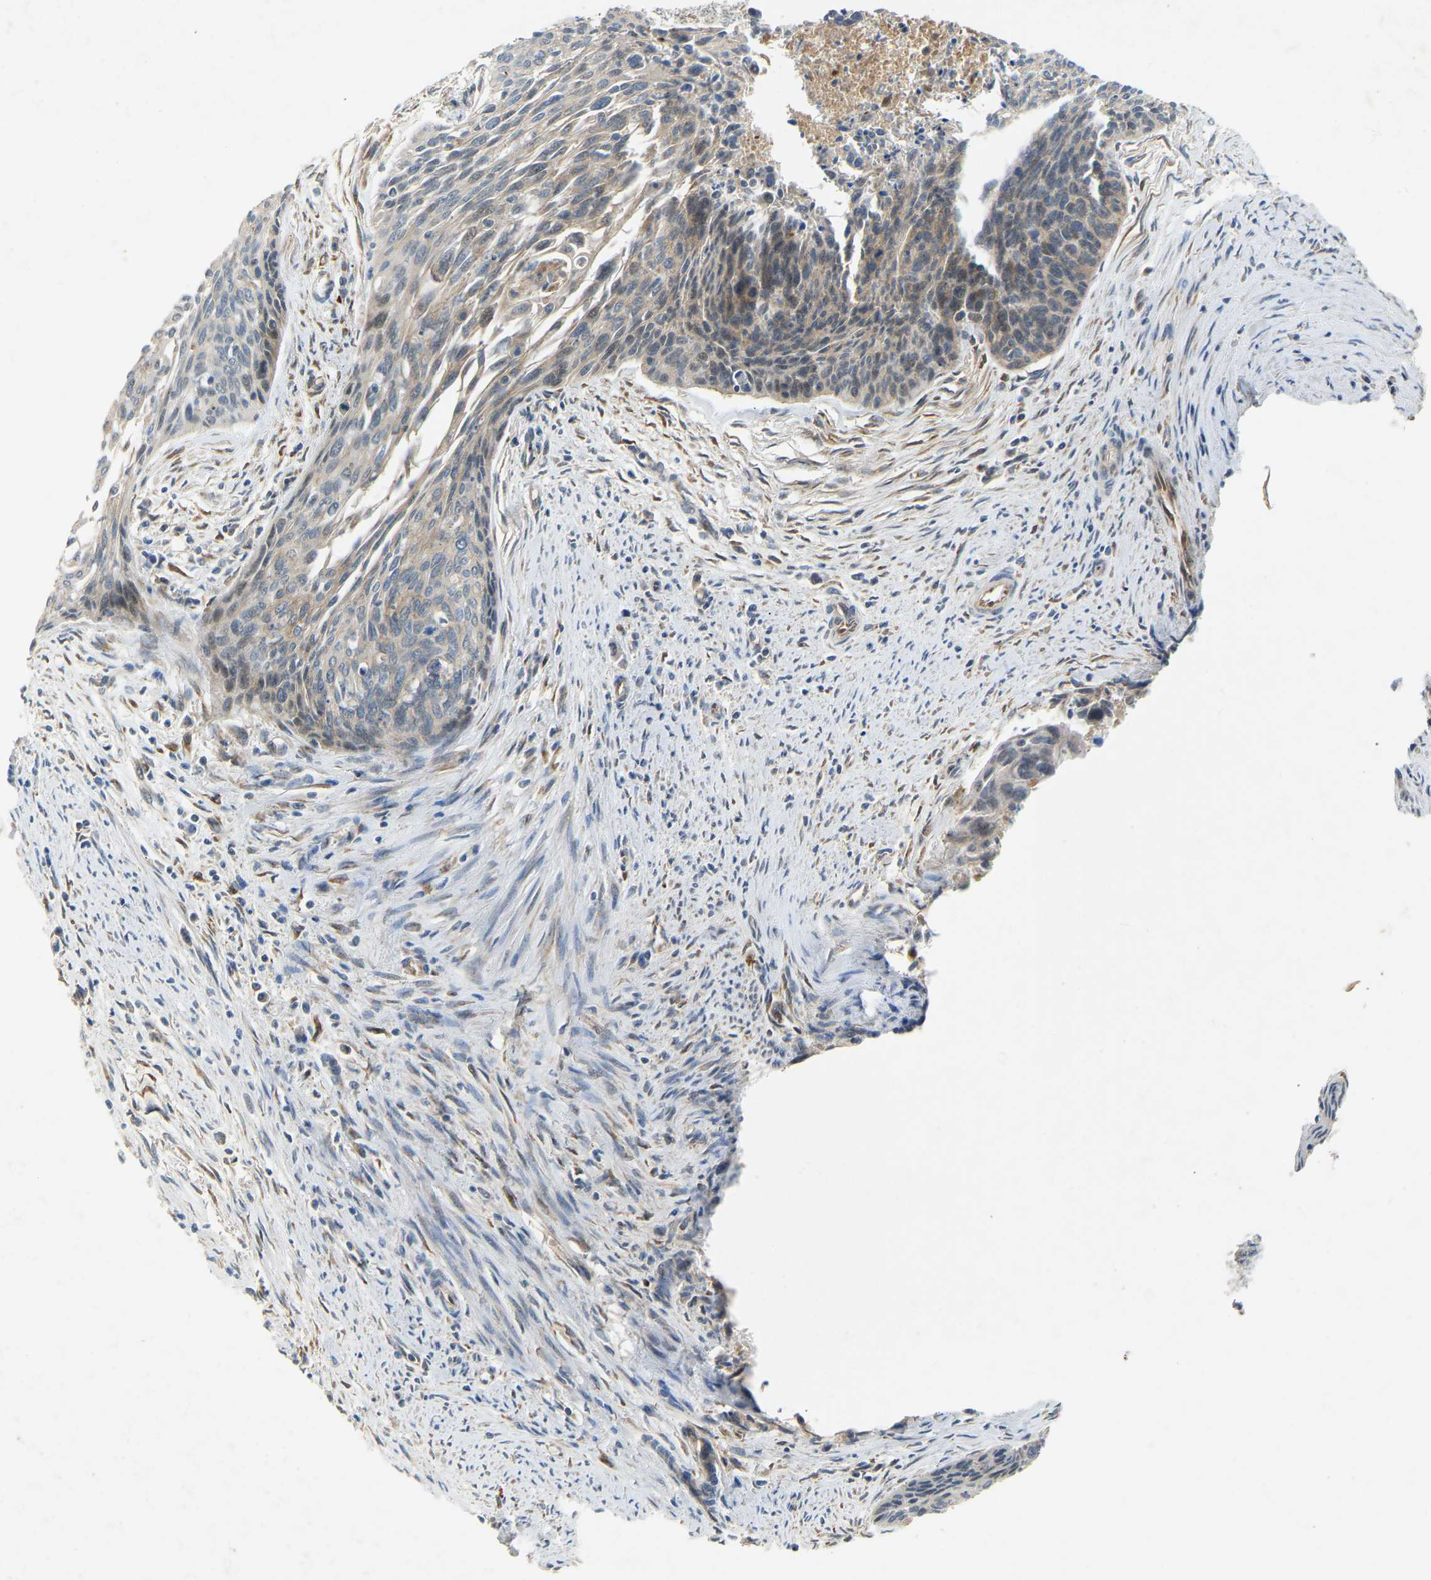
{"staining": {"intensity": "weak", "quantity": "<25%", "location": "cytoplasmic/membranous"}, "tissue": "cervical cancer", "cell_type": "Tumor cells", "image_type": "cancer", "snomed": [{"axis": "morphology", "description": "Squamous cell carcinoma, NOS"}, {"axis": "topography", "description": "Cervix"}], "caption": "Immunohistochemistry (IHC) of cervical cancer (squamous cell carcinoma) demonstrates no expression in tumor cells.", "gene": "PTCD1", "patient": {"sex": "female", "age": 55}}